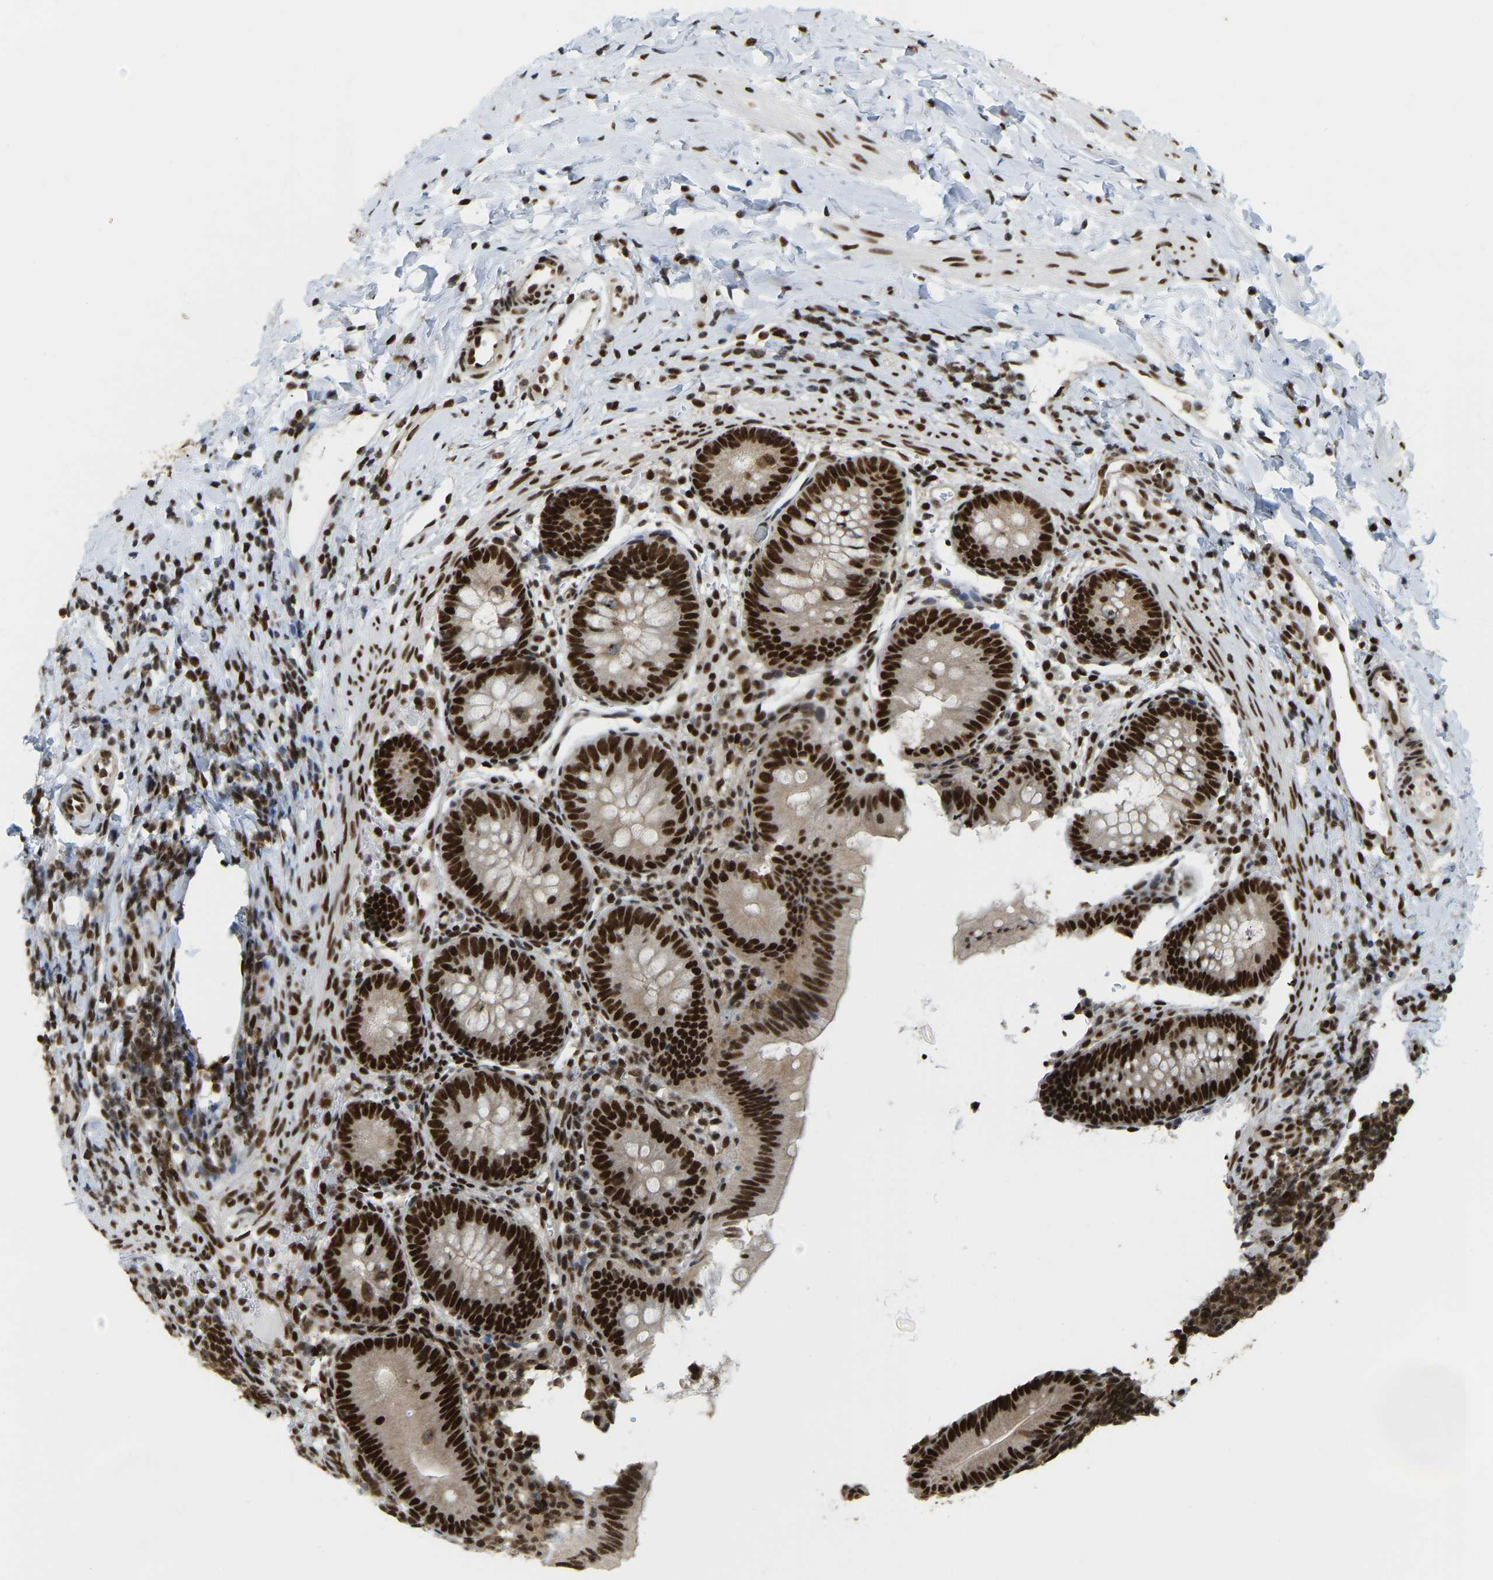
{"staining": {"intensity": "strong", "quantity": ">75%", "location": "nuclear"}, "tissue": "appendix", "cell_type": "Glandular cells", "image_type": "normal", "snomed": [{"axis": "morphology", "description": "Normal tissue, NOS"}, {"axis": "topography", "description": "Appendix"}], "caption": "Immunohistochemistry of benign appendix demonstrates high levels of strong nuclear staining in approximately >75% of glandular cells. Immunohistochemistry (ihc) stains the protein in brown and the nuclei are stained blue.", "gene": "NUMA1", "patient": {"sex": "male", "age": 1}}